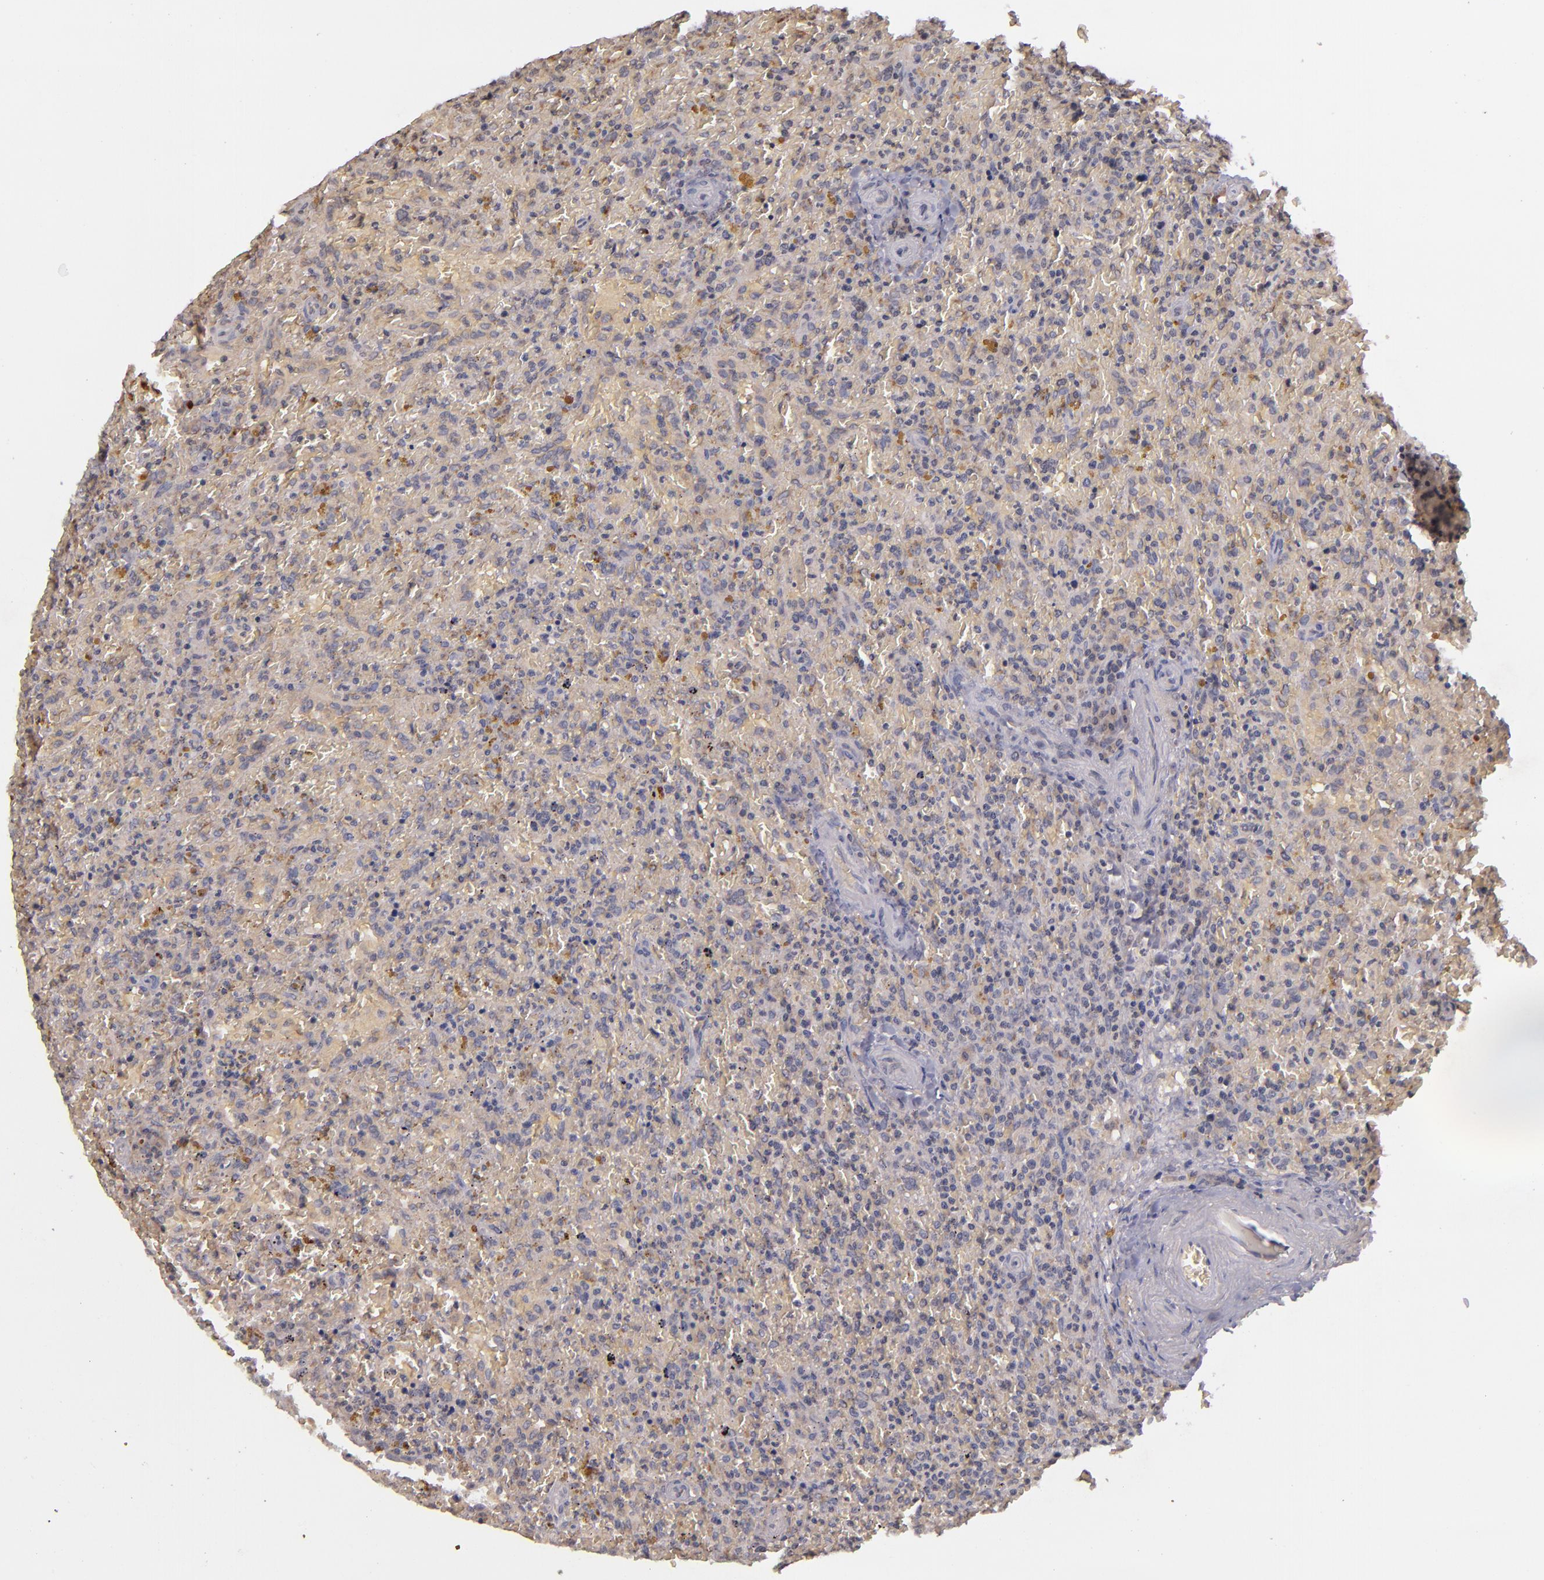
{"staining": {"intensity": "negative", "quantity": "none", "location": "none"}, "tissue": "lymphoma", "cell_type": "Tumor cells", "image_type": "cancer", "snomed": [{"axis": "morphology", "description": "Malignant lymphoma, non-Hodgkin's type, High grade"}, {"axis": "topography", "description": "Spleen"}, {"axis": "topography", "description": "Lymph node"}], "caption": "Human high-grade malignant lymphoma, non-Hodgkin's type stained for a protein using immunohistochemistry exhibits no expression in tumor cells.", "gene": "TSC2", "patient": {"sex": "female", "age": 70}}